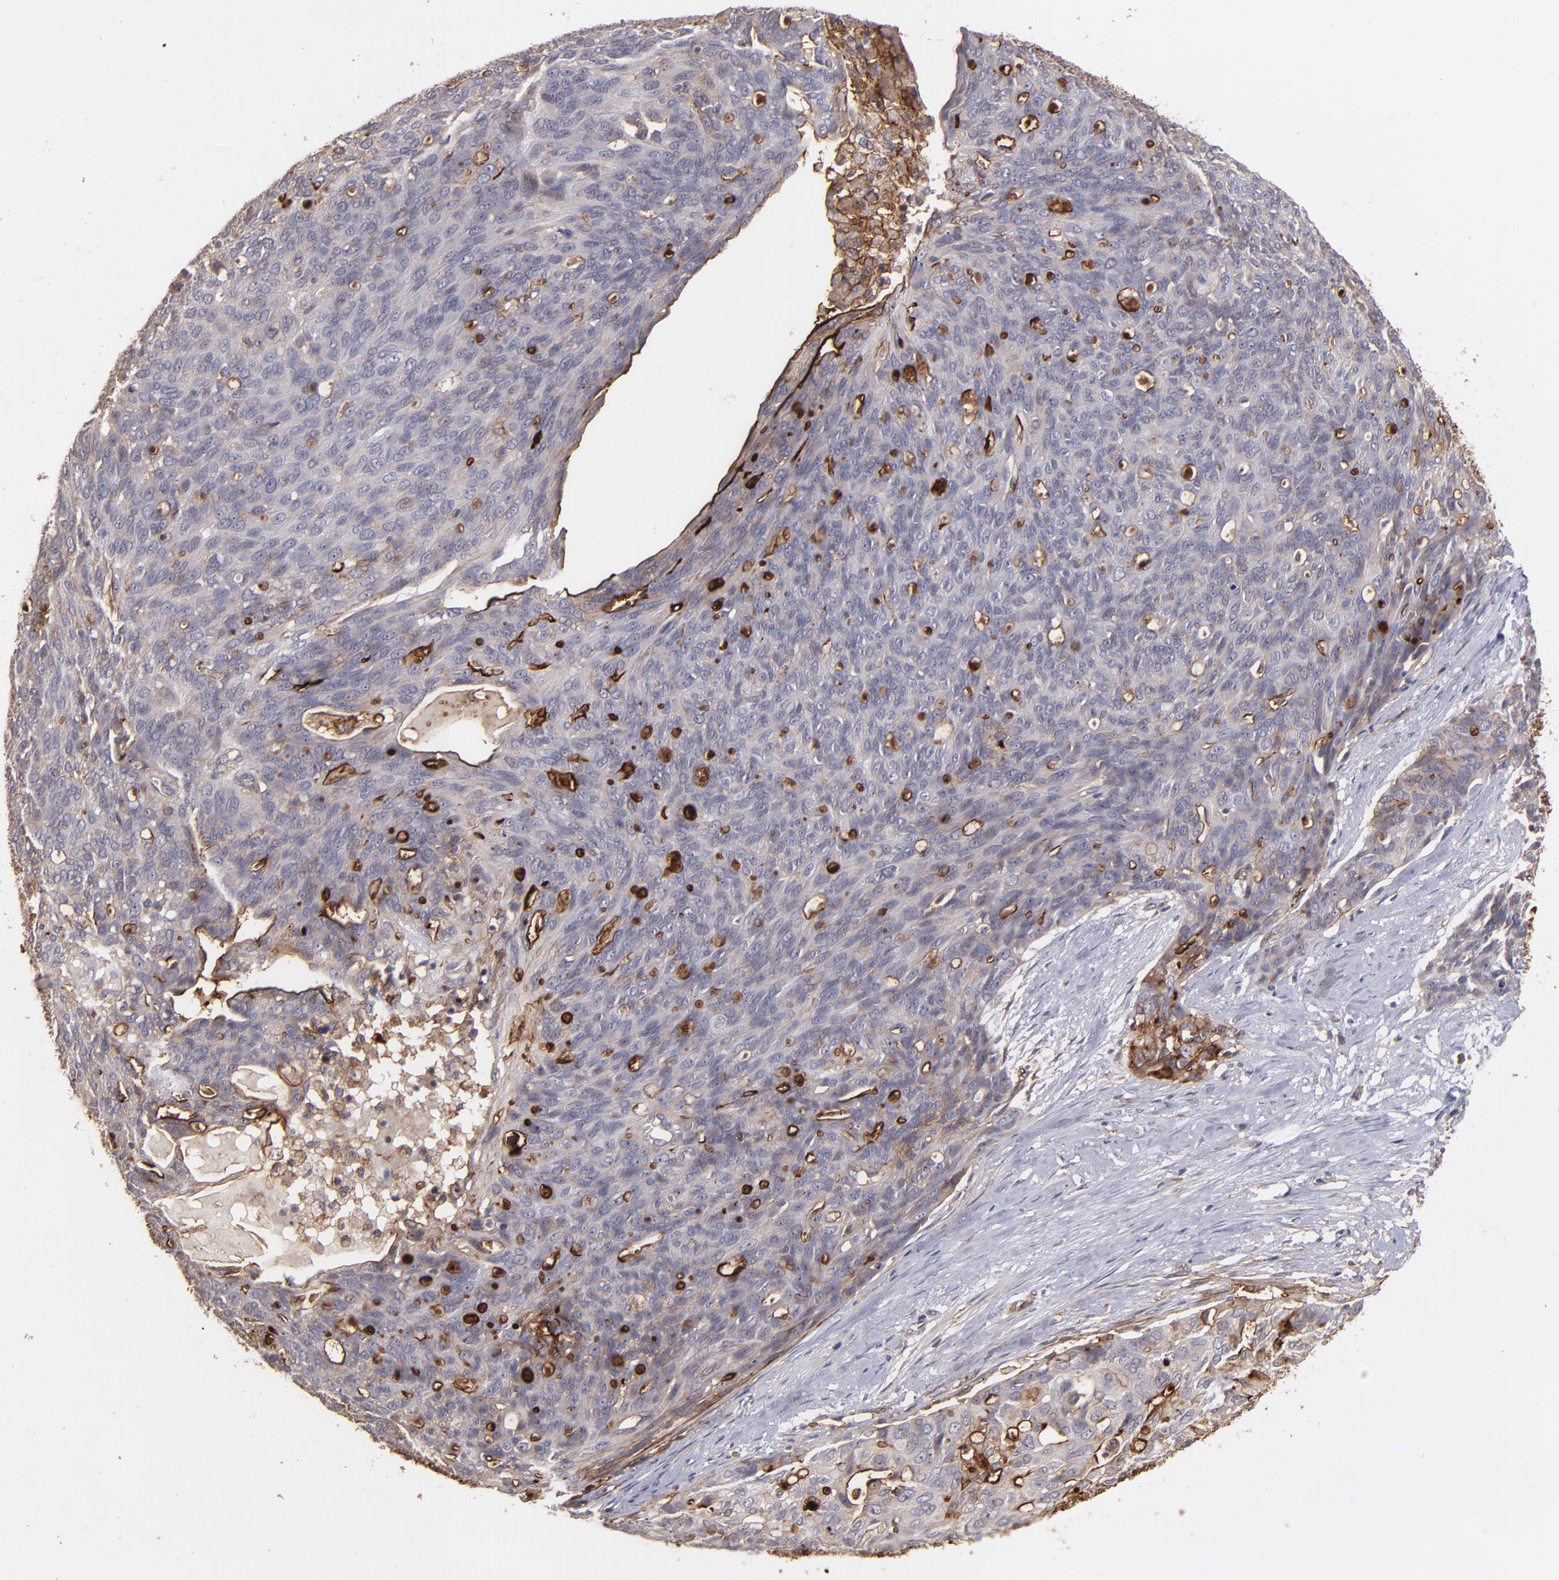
{"staining": {"intensity": "strong", "quantity": ">75%", "location": "cytoplasmic/membranous"}, "tissue": "ovarian cancer", "cell_type": "Tumor cells", "image_type": "cancer", "snomed": [{"axis": "morphology", "description": "Carcinoma, endometroid"}, {"axis": "topography", "description": "Ovary"}], "caption": "The photomicrograph exhibits staining of ovarian endometroid carcinoma, revealing strong cytoplasmic/membranous protein positivity (brown color) within tumor cells.", "gene": "ICAM1", "patient": {"sex": "female", "age": 60}}